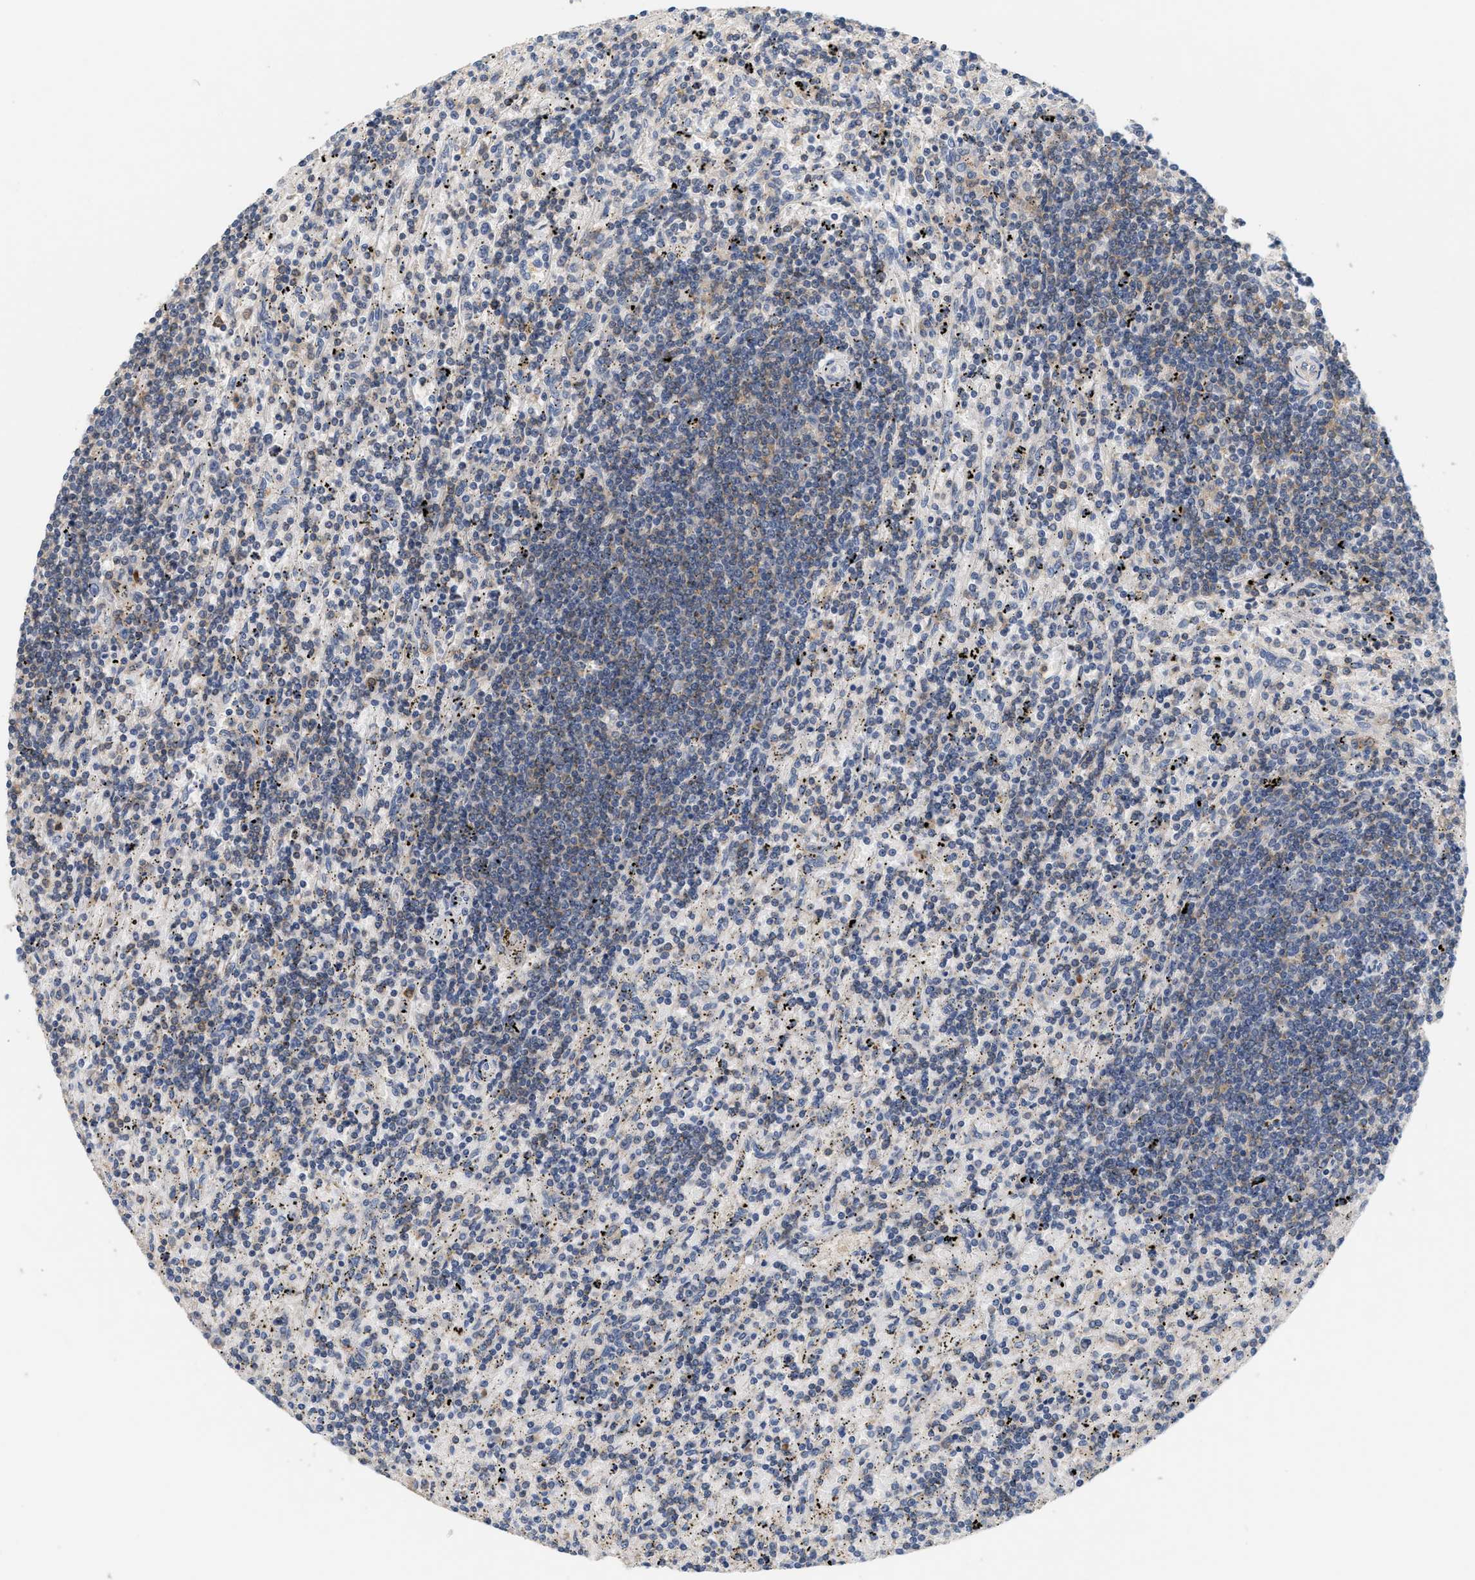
{"staining": {"intensity": "weak", "quantity": "<25%", "location": "cytoplasmic/membranous"}, "tissue": "lymphoma", "cell_type": "Tumor cells", "image_type": "cancer", "snomed": [{"axis": "morphology", "description": "Malignant lymphoma, non-Hodgkin's type, Low grade"}, {"axis": "topography", "description": "Spleen"}], "caption": "Immunohistochemistry (IHC) micrograph of neoplastic tissue: malignant lymphoma, non-Hodgkin's type (low-grade) stained with DAB (3,3'-diaminobenzidine) demonstrates no significant protein positivity in tumor cells.", "gene": "DBNL", "patient": {"sex": "male", "age": 76}}